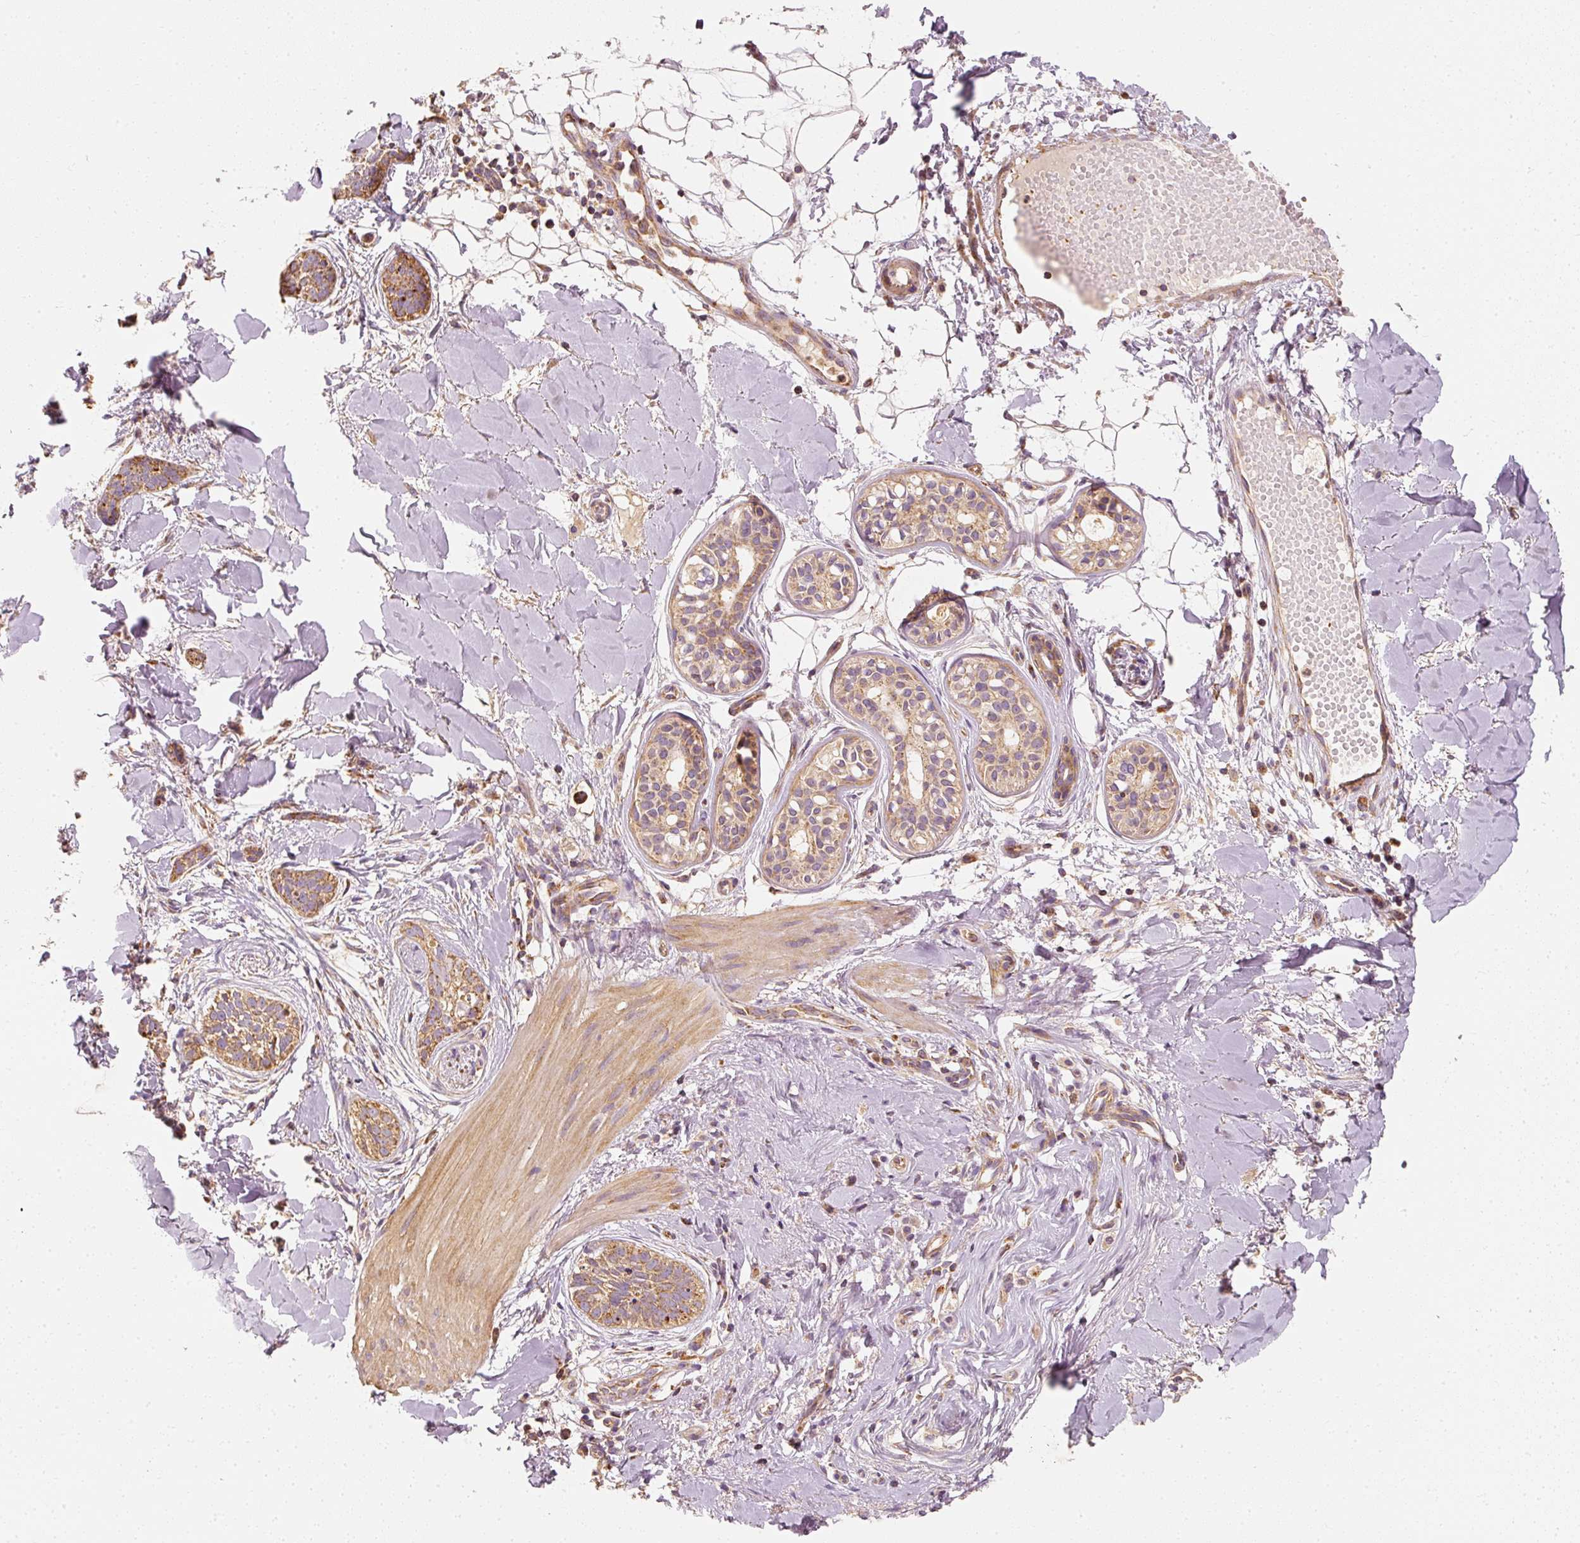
{"staining": {"intensity": "moderate", "quantity": ">75%", "location": "cytoplasmic/membranous"}, "tissue": "skin cancer", "cell_type": "Tumor cells", "image_type": "cancer", "snomed": [{"axis": "morphology", "description": "Basal cell carcinoma"}, {"axis": "topography", "description": "Skin"}], "caption": "This is an image of immunohistochemistry staining of skin basal cell carcinoma, which shows moderate positivity in the cytoplasmic/membranous of tumor cells.", "gene": "TOMM40", "patient": {"sex": "male", "age": 52}}